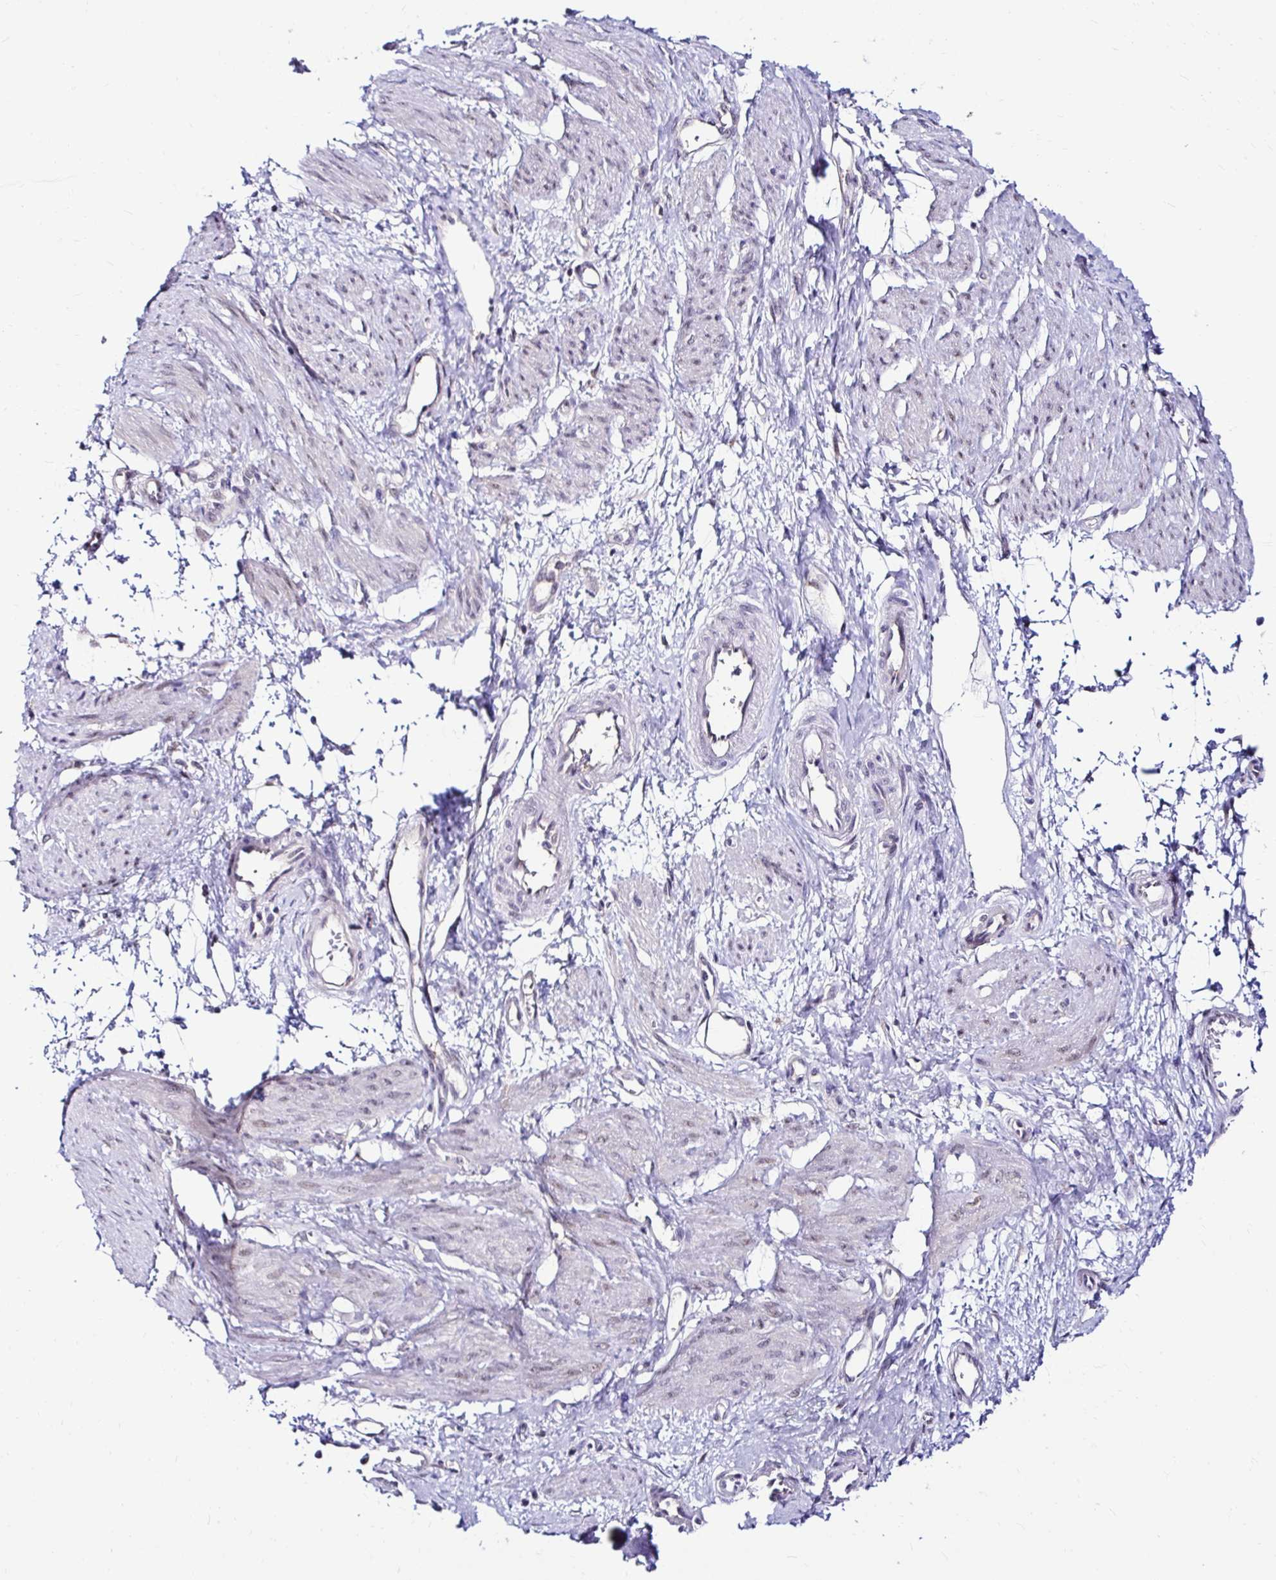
{"staining": {"intensity": "negative", "quantity": "none", "location": "none"}, "tissue": "smooth muscle", "cell_type": "Smooth muscle cells", "image_type": "normal", "snomed": [{"axis": "morphology", "description": "Normal tissue, NOS"}, {"axis": "topography", "description": "Smooth muscle"}, {"axis": "topography", "description": "Uterus"}], "caption": "Immunohistochemical staining of unremarkable smooth muscle demonstrates no significant staining in smooth muscle cells.", "gene": "PSMD3", "patient": {"sex": "female", "age": 39}}